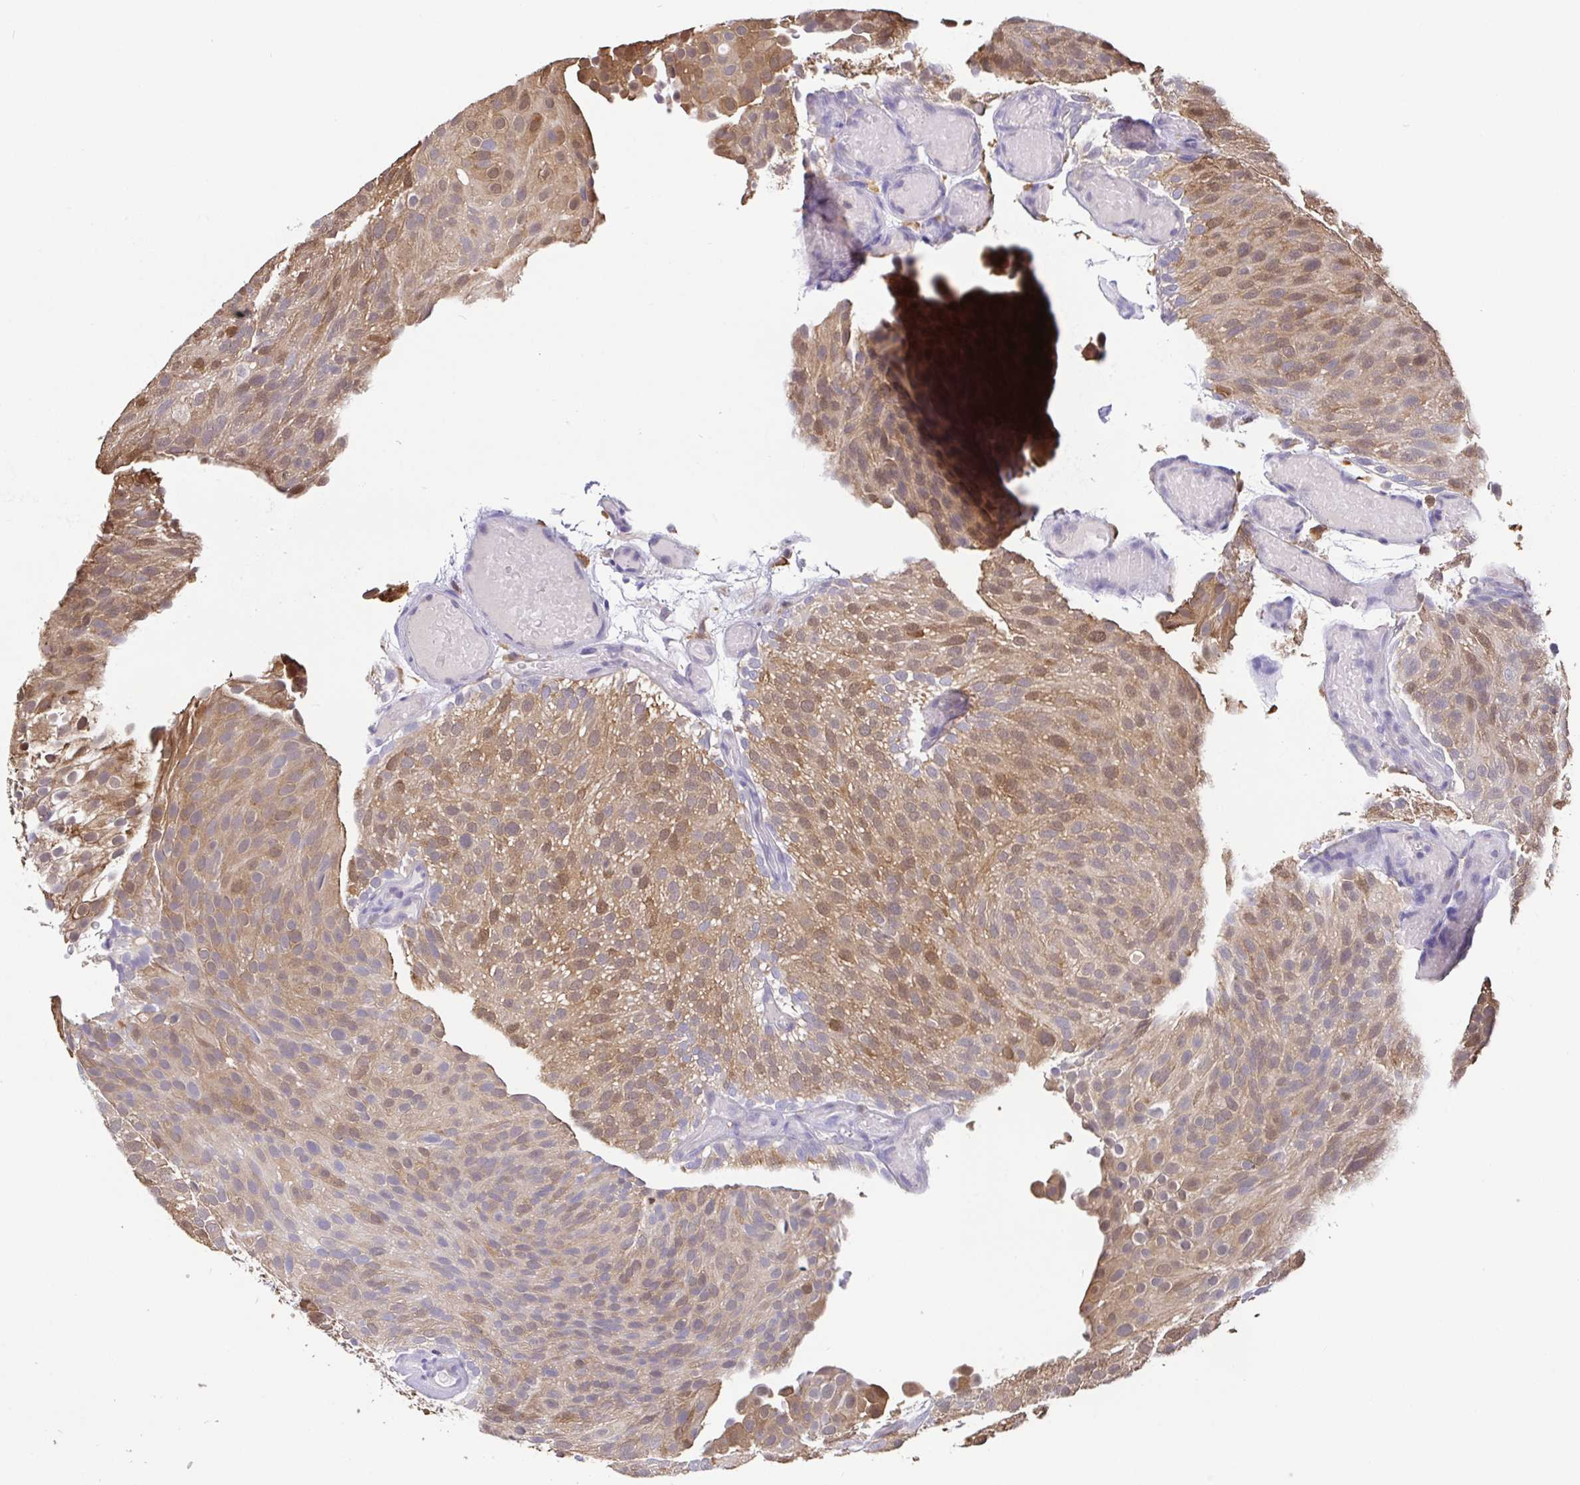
{"staining": {"intensity": "moderate", "quantity": "25%-75%", "location": "cytoplasmic/membranous,nuclear"}, "tissue": "urothelial cancer", "cell_type": "Tumor cells", "image_type": "cancer", "snomed": [{"axis": "morphology", "description": "Urothelial carcinoma, Low grade"}, {"axis": "topography", "description": "Urinary bladder"}], "caption": "High-magnification brightfield microscopy of low-grade urothelial carcinoma stained with DAB (brown) and counterstained with hematoxylin (blue). tumor cells exhibit moderate cytoplasmic/membranous and nuclear staining is identified in about25%-75% of cells.", "gene": "IDH1", "patient": {"sex": "male", "age": 78}}